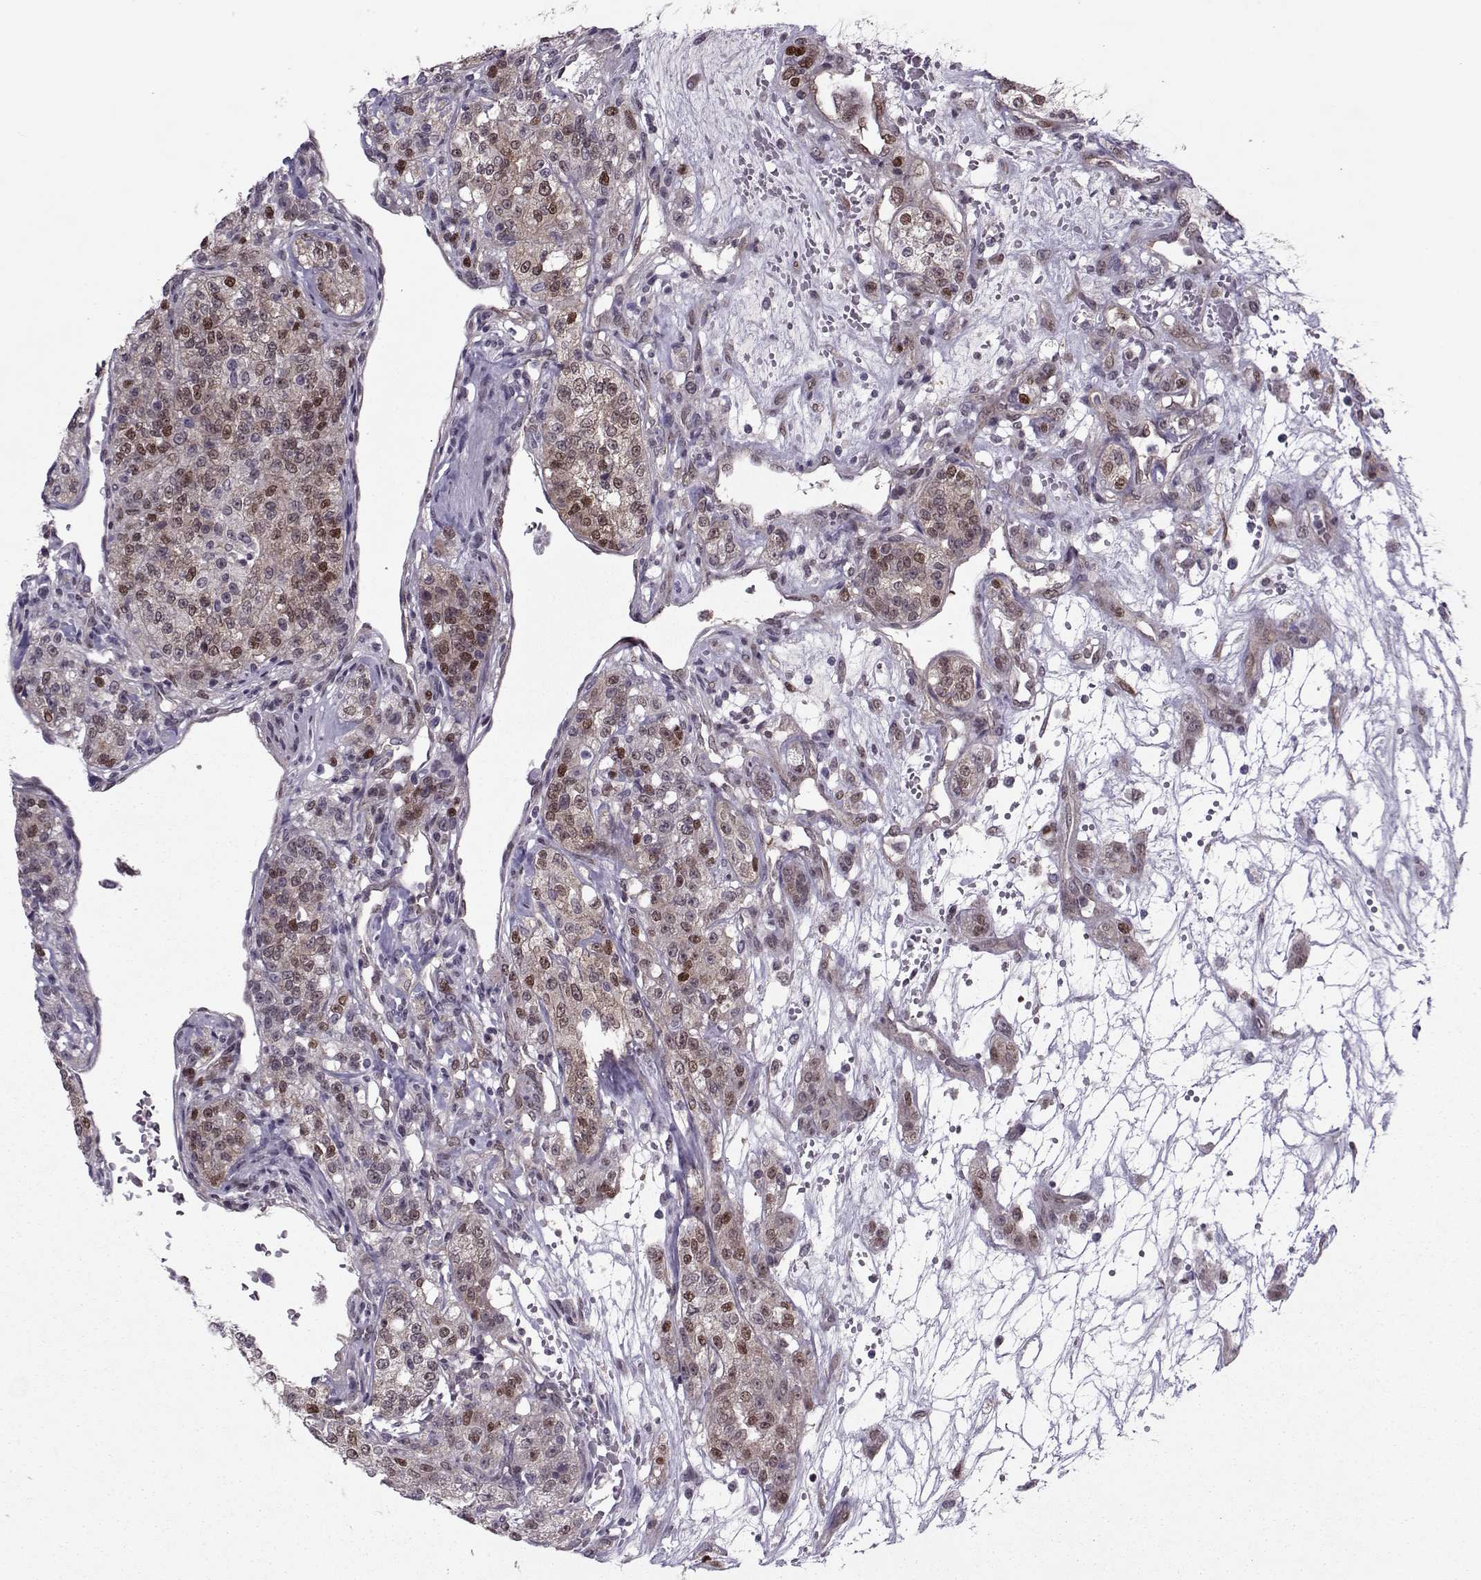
{"staining": {"intensity": "strong", "quantity": "25%-75%", "location": "nuclear"}, "tissue": "renal cancer", "cell_type": "Tumor cells", "image_type": "cancer", "snomed": [{"axis": "morphology", "description": "Adenocarcinoma, NOS"}, {"axis": "topography", "description": "Kidney"}], "caption": "Renal cancer (adenocarcinoma) tissue demonstrates strong nuclear staining in about 25%-75% of tumor cells The protein of interest is stained brown, and the nuclei are stained in blue (DAB (3,3'-diaminobenzidine) IHC with brightfield microscopy, high magnification).", "gene": "CDK4", "patient": {"sex": "female", "age": 63}}